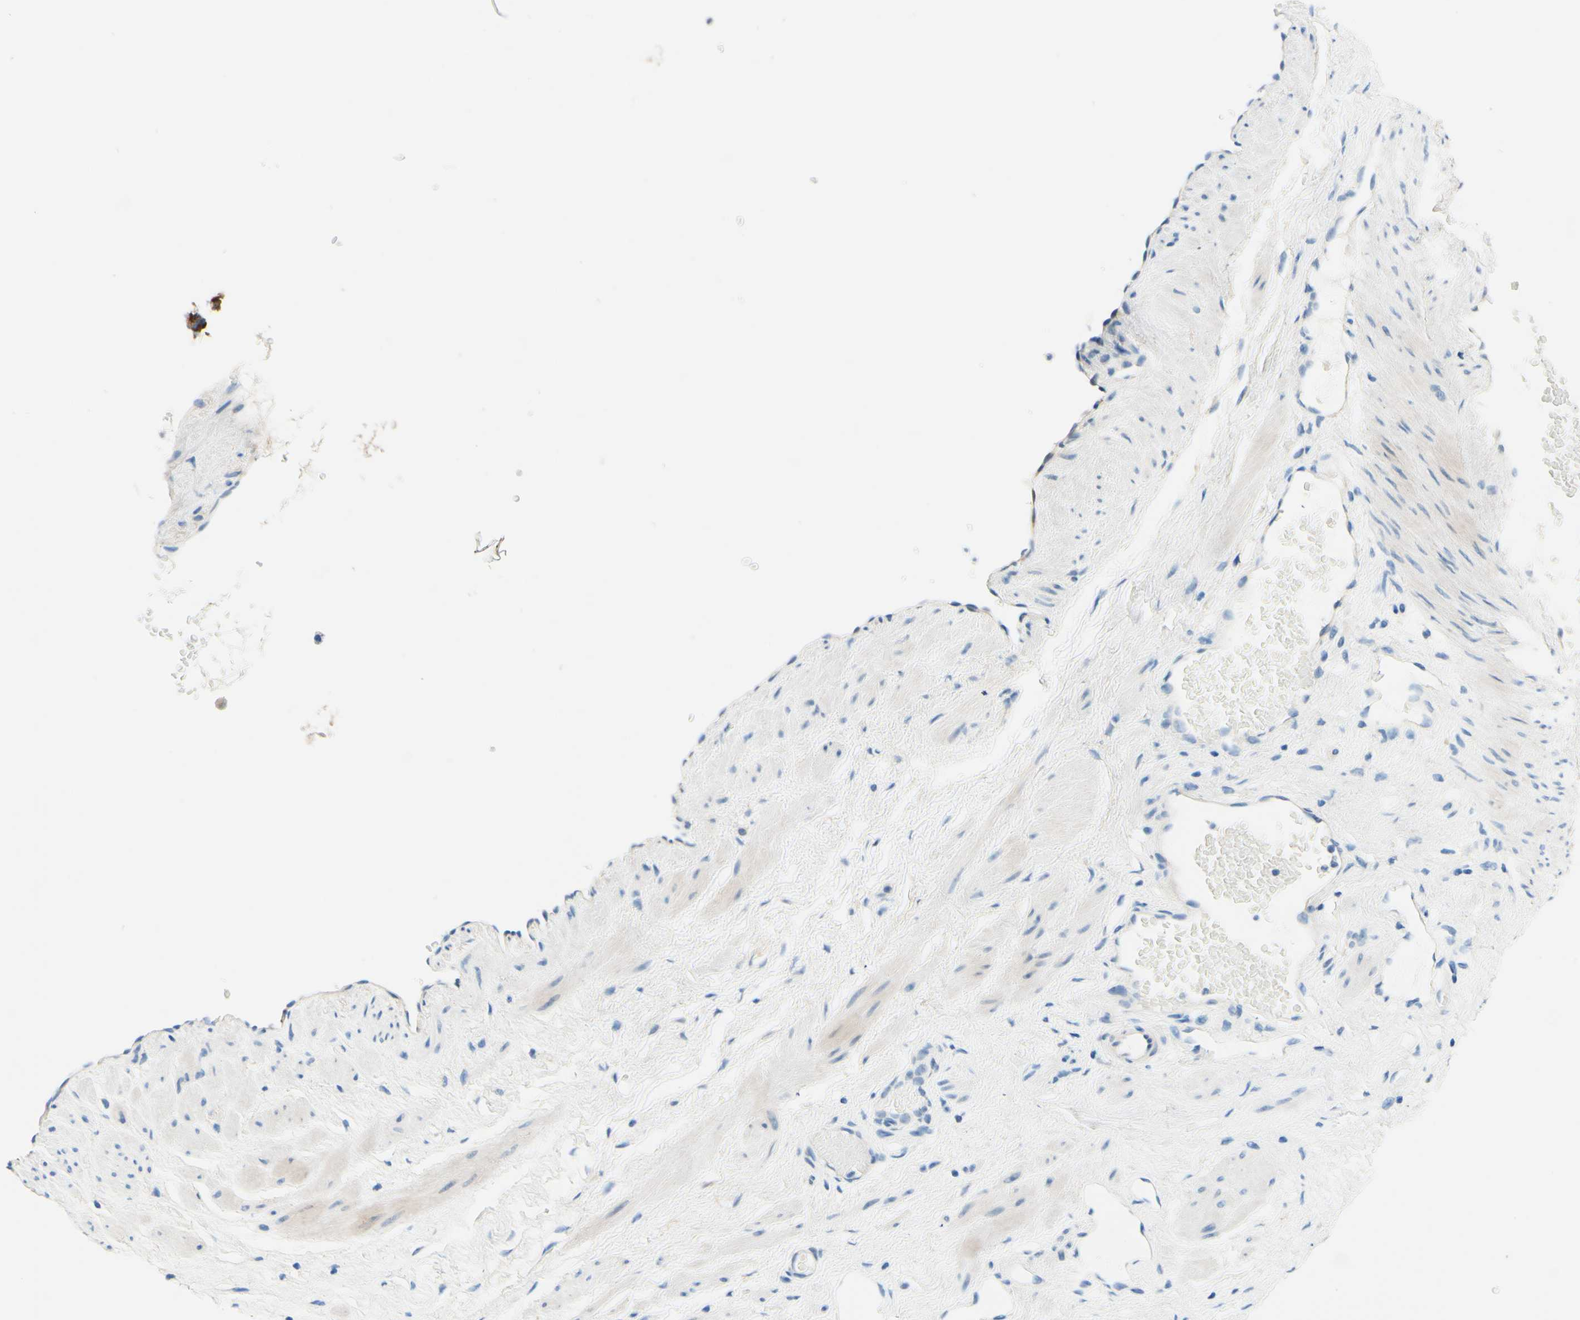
{"staining": {"intensity": "negative", "quantity": "none", "location": "none"}, "tissue": "adipose tissue", "cell_type": "Adipocytes", "image_type": "normal", "snomed": [{"axis": "morphology", "description": "Normal tissue, NOS"}, {"axis": "topography", "description": "Soft tissue"}, {"axis": "topography", "description": "Vascular tissue"}], "caption": "Immunohistochemical staining of normal human adipose tissue demonstrates no significant expression in adipocytes.", "gene": "PASD1", "patient": {"sex": "female", "age": 35}}